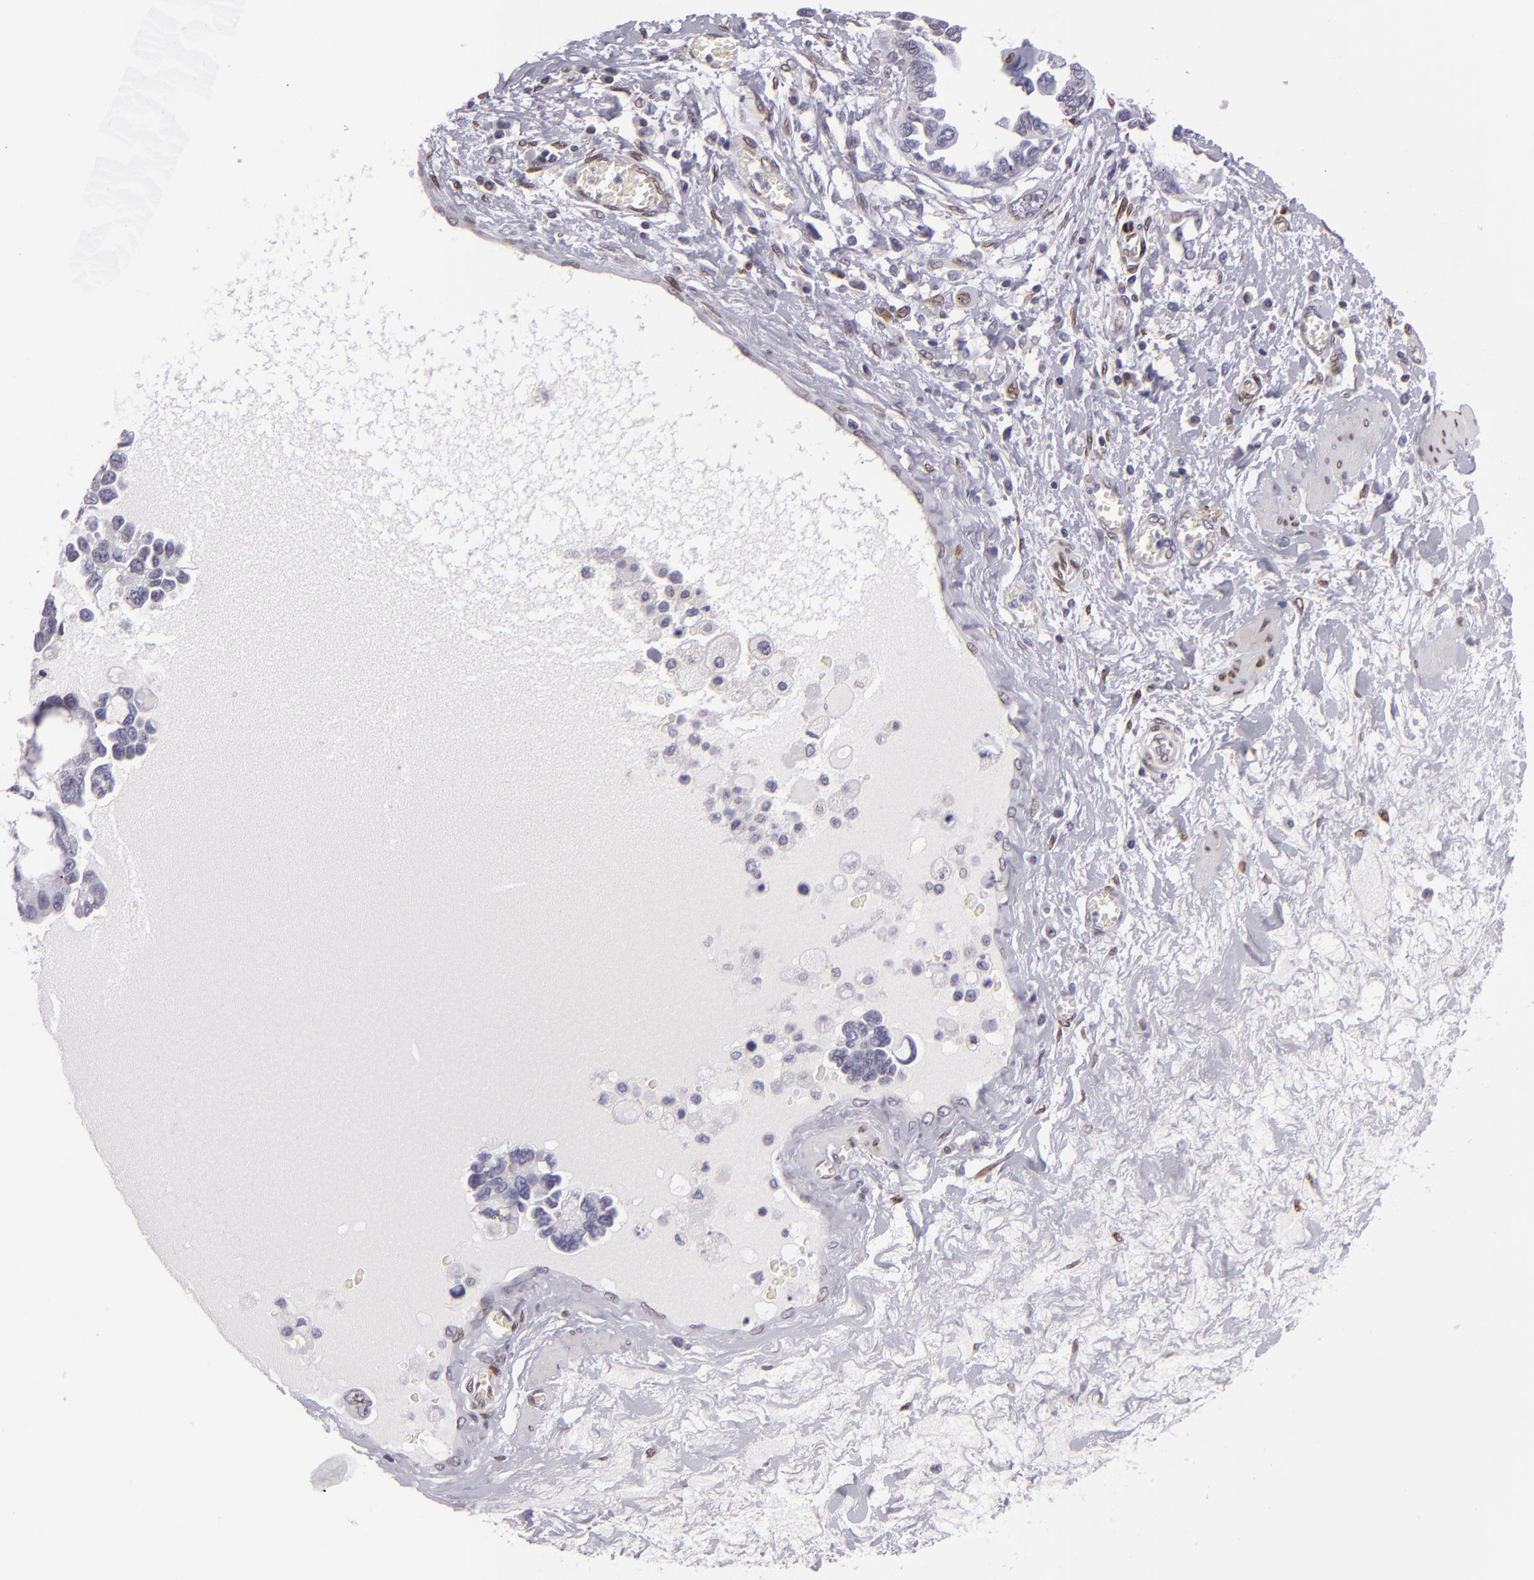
{"staining": {"intensity": "moderate", "quantity": "25%-75%", "location": "nuclear"}, "tissue": "ovarian cancer", "cell_type": "Tumor cells", "image_type": "cancer", "snomed": [{"axis": "morphology", "description": "Cystadenocarcinoma, serous, NOS"}, {"axis": "topography", "description": "Ovary"}], "caption": "A histopathology image showing moderate nuclear staining in approximately 25%-75% of tumor cells in ovarian cancer, as visualized by brown immunohistochemical staining.", "gene": "EMD", "patient": {"sex": "female", "age": 63}}